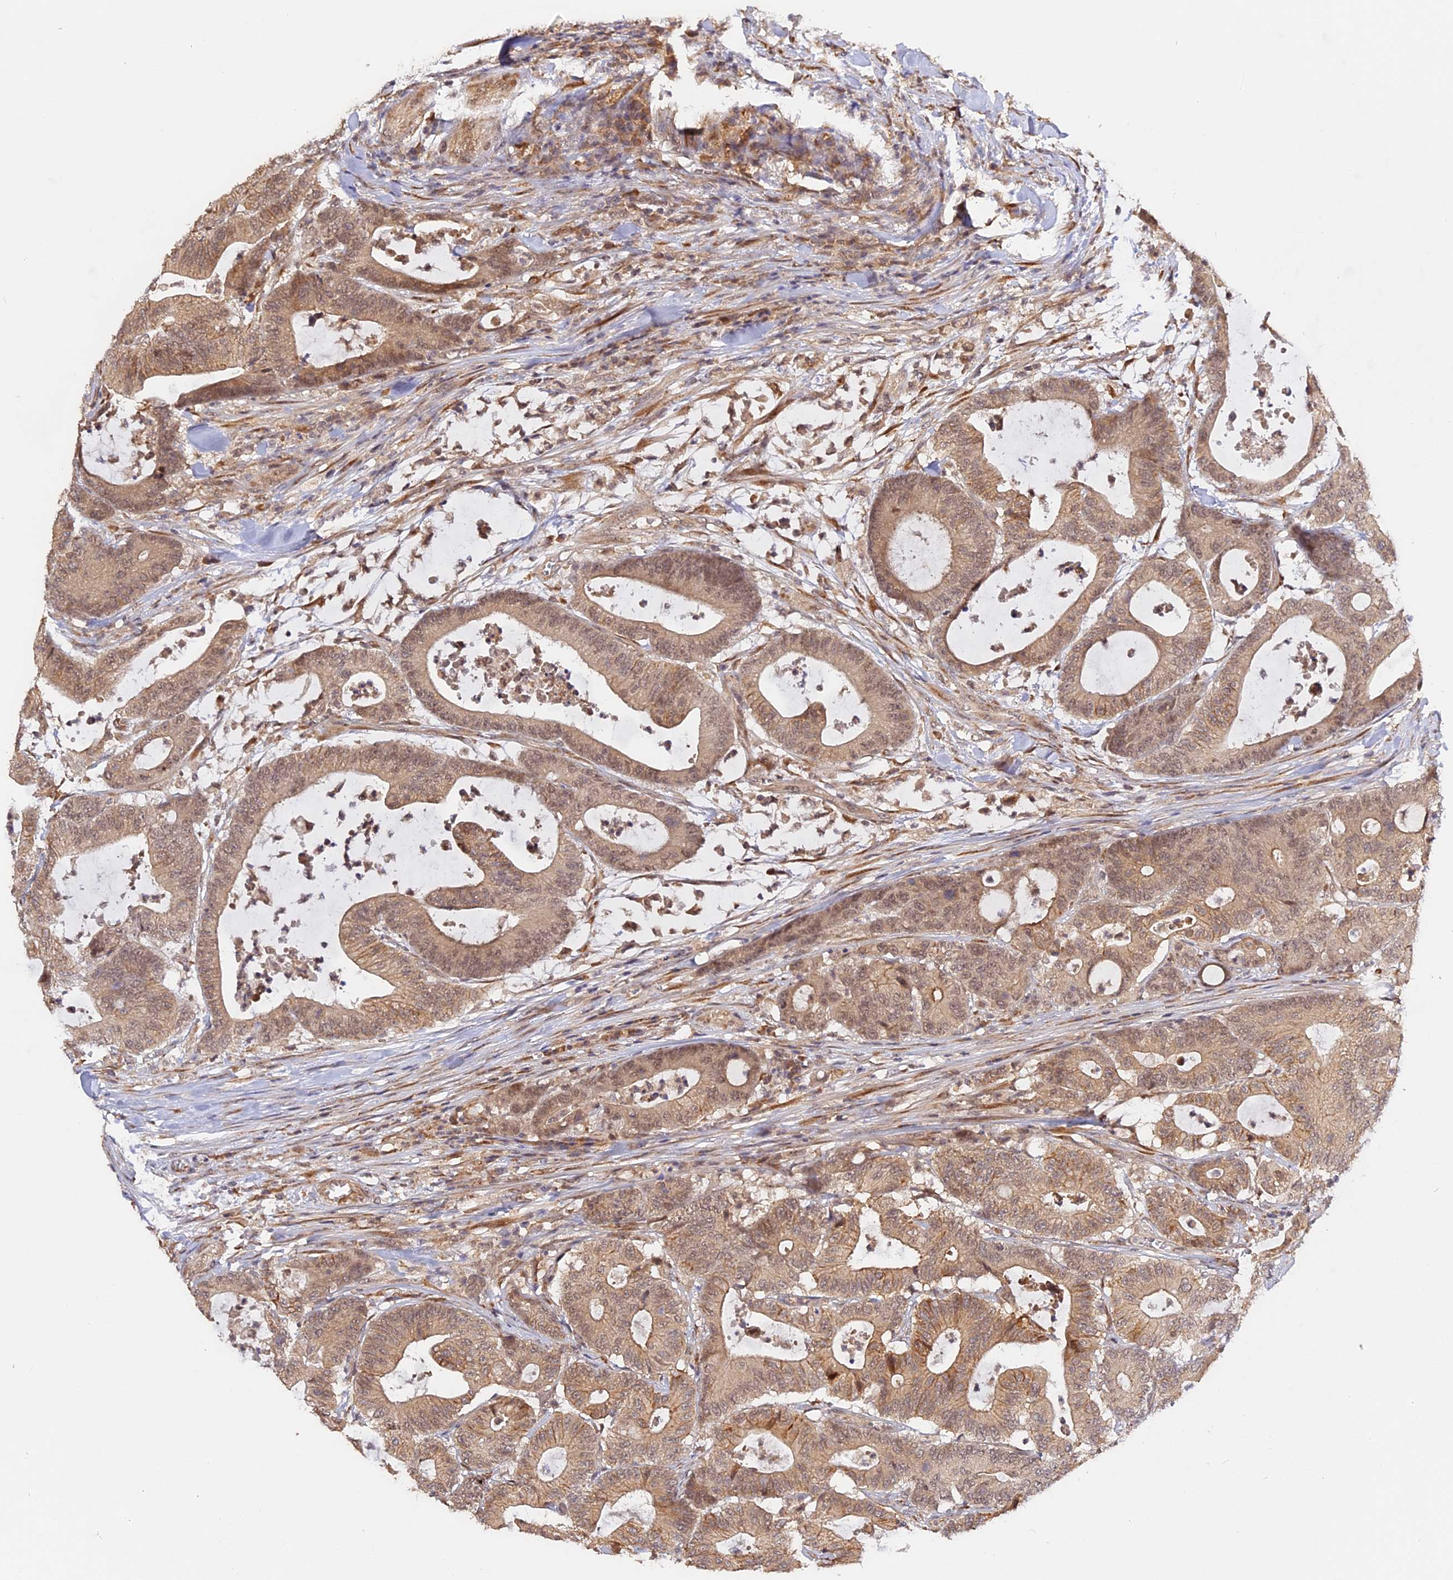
{"staining": {"intensity": "moderate", "quantity": ">75%", "location": "cytoplasmic/membranous"}, "tissue": "colorectal cancer", "cell_type": "Tumor cells", "image_type": "cancer", "snomed": [{"axis": "morphology", "description": "Adenocarcinoma, NOS"}, {"axis": "topography", "description": "Colon"}], "caption": "Immunohistochemistry (IHC) photomicrograph of human colorectal cancer (adenocarcinoma) stained for a protein (brown), which displays medium levels of moderate cytoplasmic/membranous positivity in approximately >75% of tumor cells.", "gene": "IMPACT", "patient": {"sex": "female", "age": 84}}